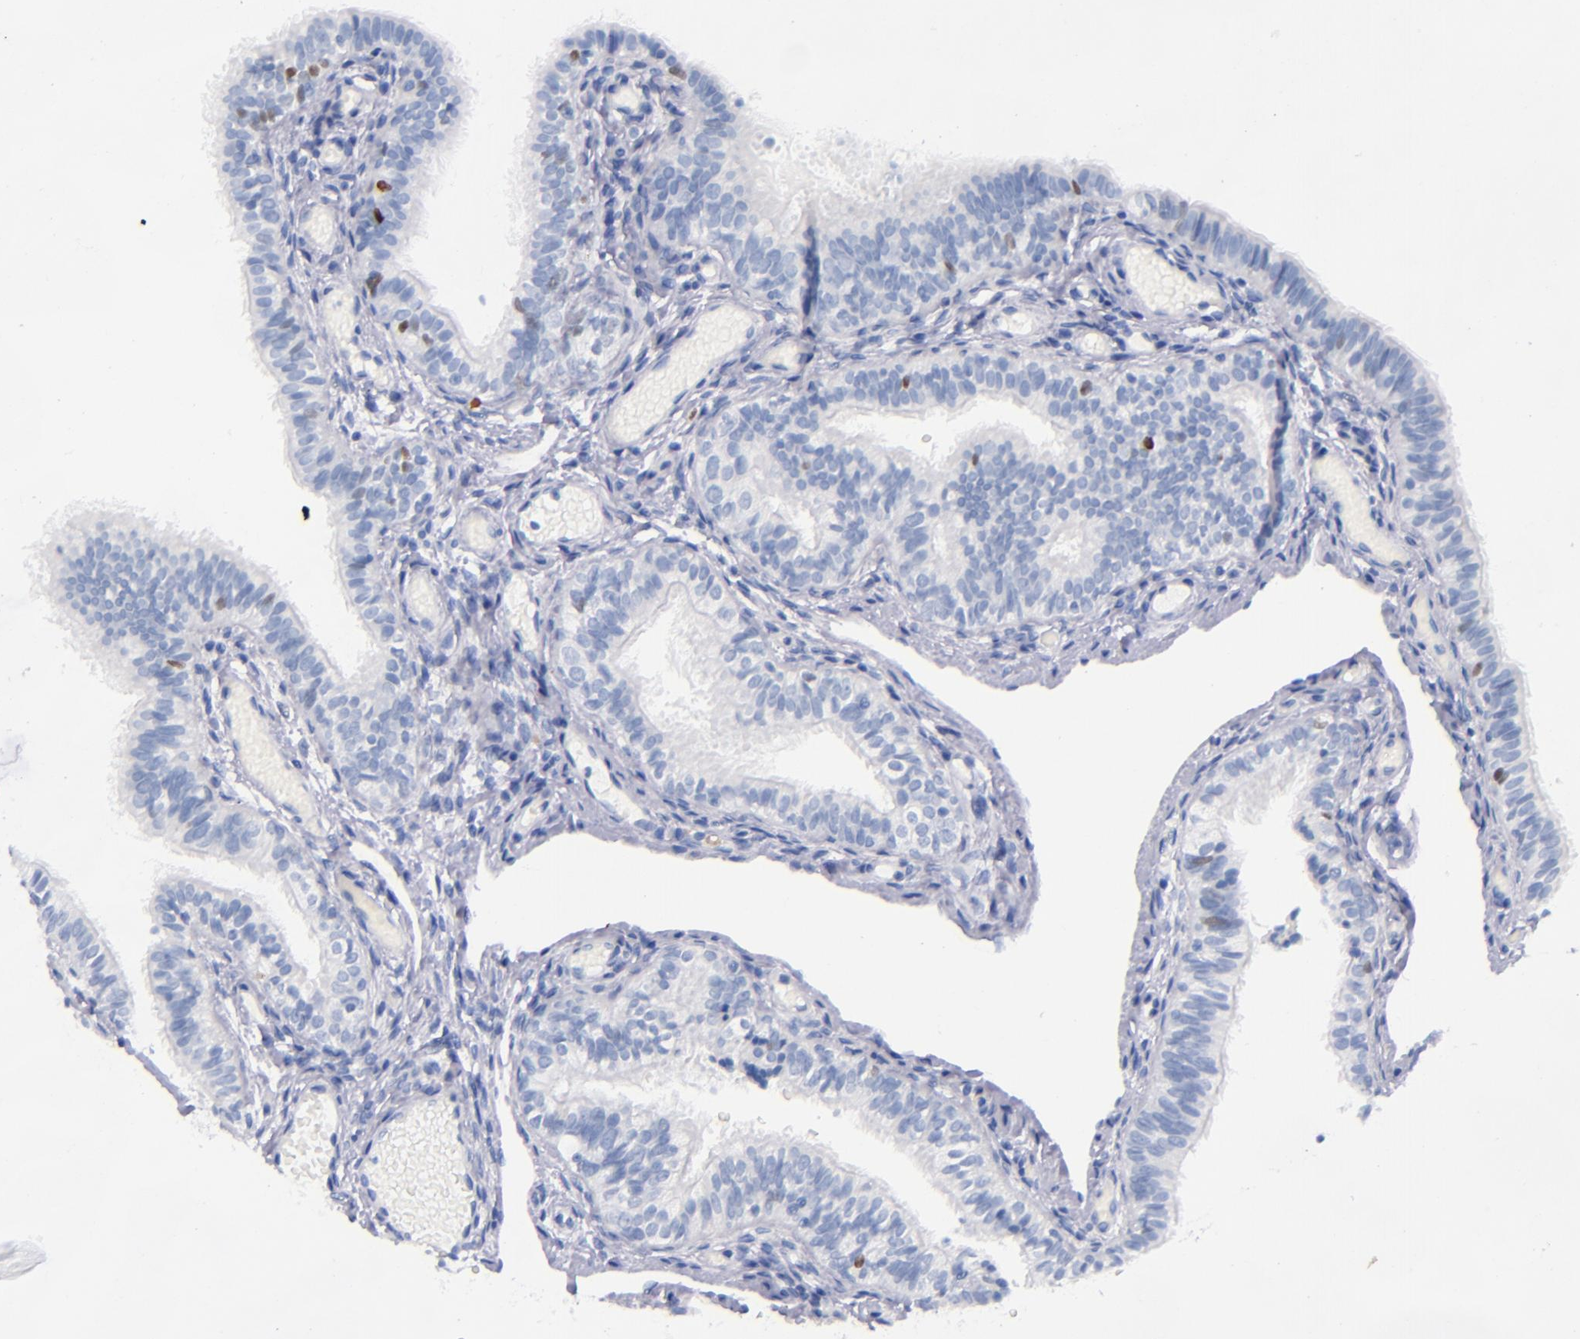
{"staining": {"intensity": "negative", "quantity": "none", "location": "none"}, "tissue": "fallopian tube", "cell_type": "Glandular cells", "image_type": "normal", "snomed": [{"axis": "morphology", "description": "Normal tissue, NOS"}, {"axis": "morphology", "description": "Dermoid, NOS"}, {"axis": "topography", "description": "Fallopian tube"}], "caption": "Photomicrograph shows no protein expression in glandular cells of benign fallopian tube. (Brightfield microscopy of DAB (3,3'-diaminobenzidine) immunohistochemistry at high magnification).", "gene": "MCM7", "patient": {"sex": "female", "age": 33}}